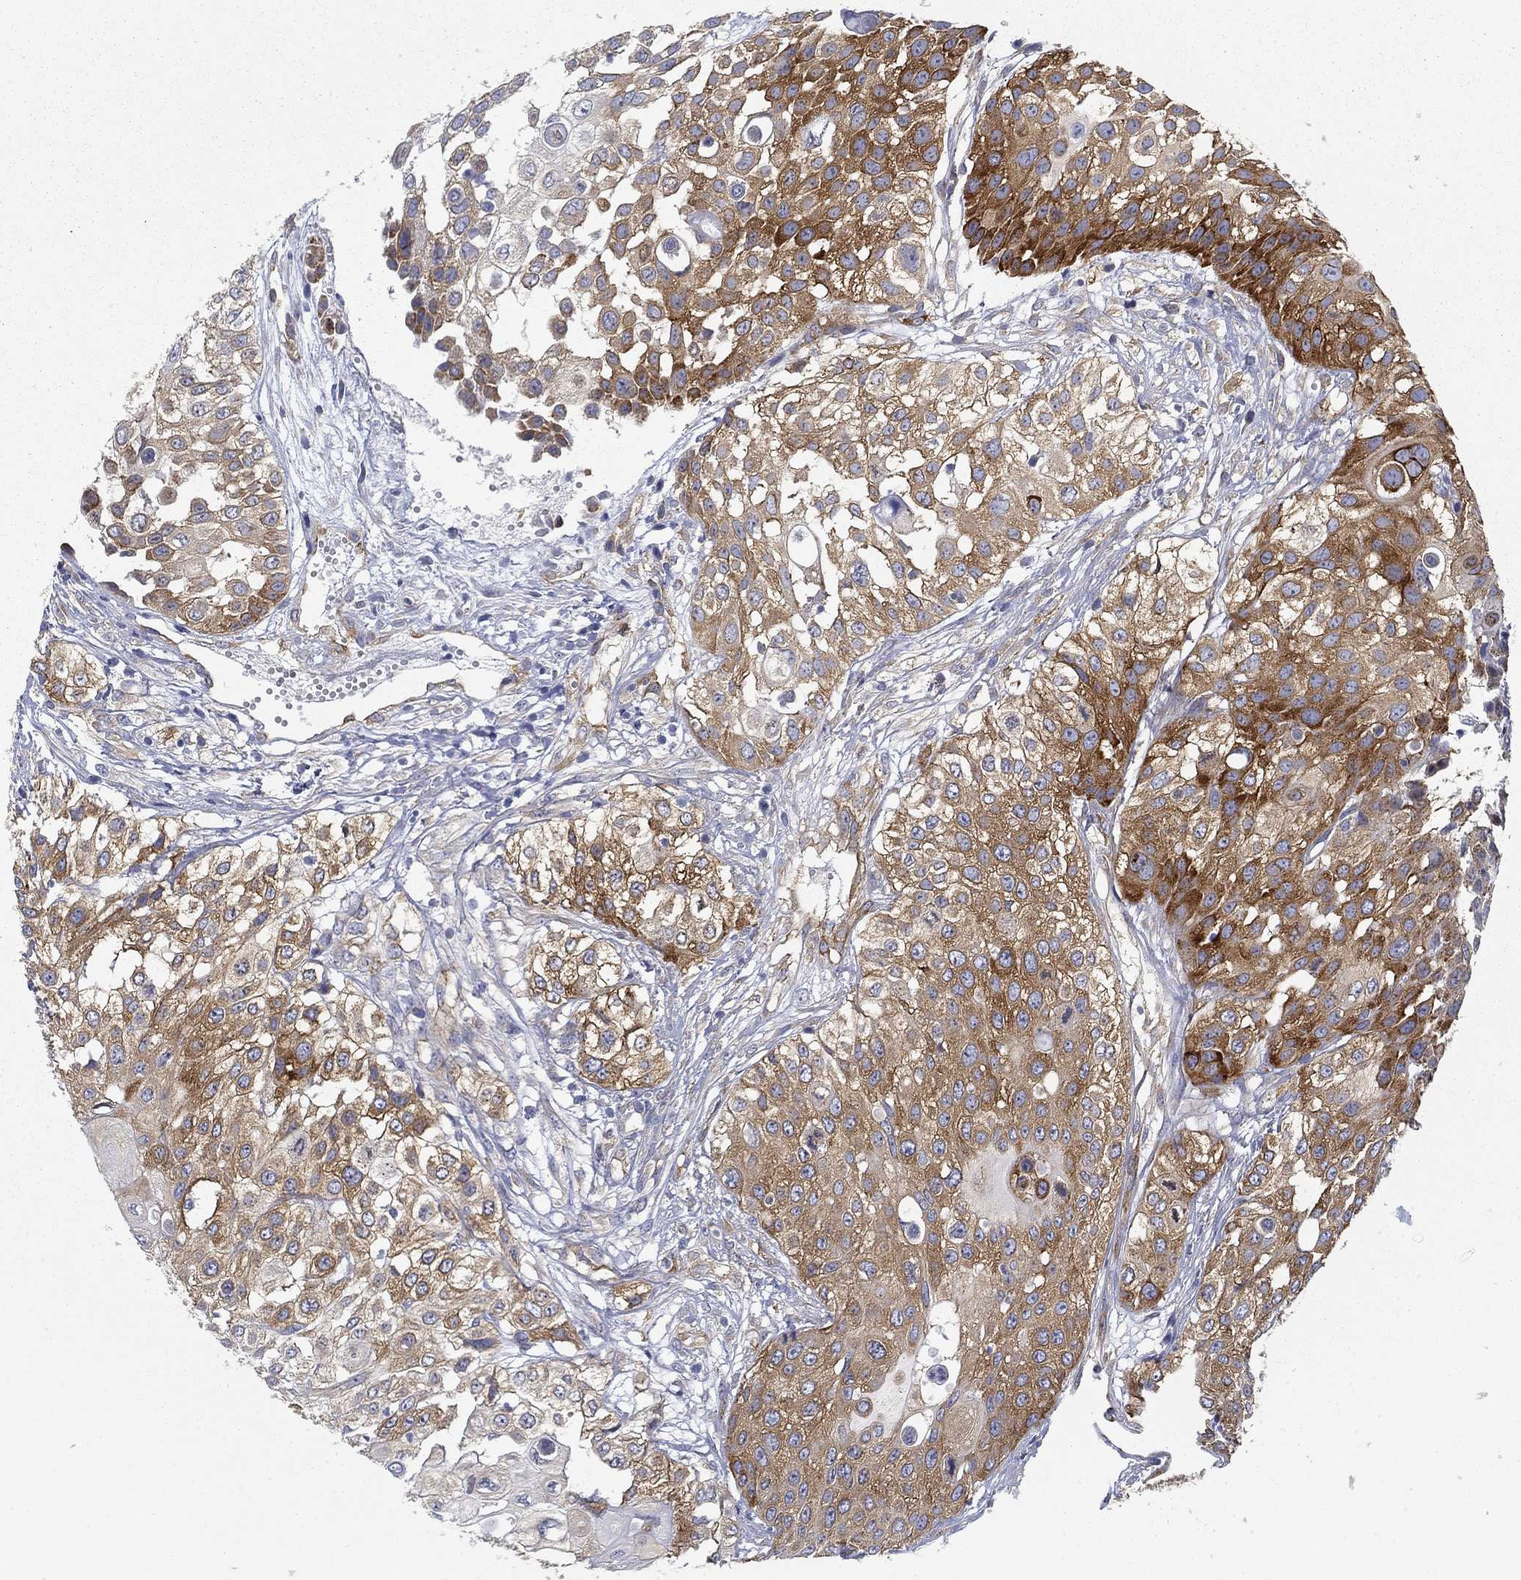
{"staining": {"intensity": "strong", "quantity": "25%-75%", "location": "cytoplasmic/membranous"}, "tissue": "urothelial cancer", "cell_type": "Tumor cells", "image_type": "cancer", "snomed": [{"axis": "morphology", "description": "Urothelial carcinoma, High grade"}, {"axis": "topography", "description": "Urinary bladder"}], "caption": "High-power microscopy captured an immunohistochemistry (IHC) image of urothelial cancer, revealing strong cytoplasmic/membranous staining in approximately 25%-75% of tumor cells.", "gene": "FXR1", "patient": {"sex": "female", "age": 79}}